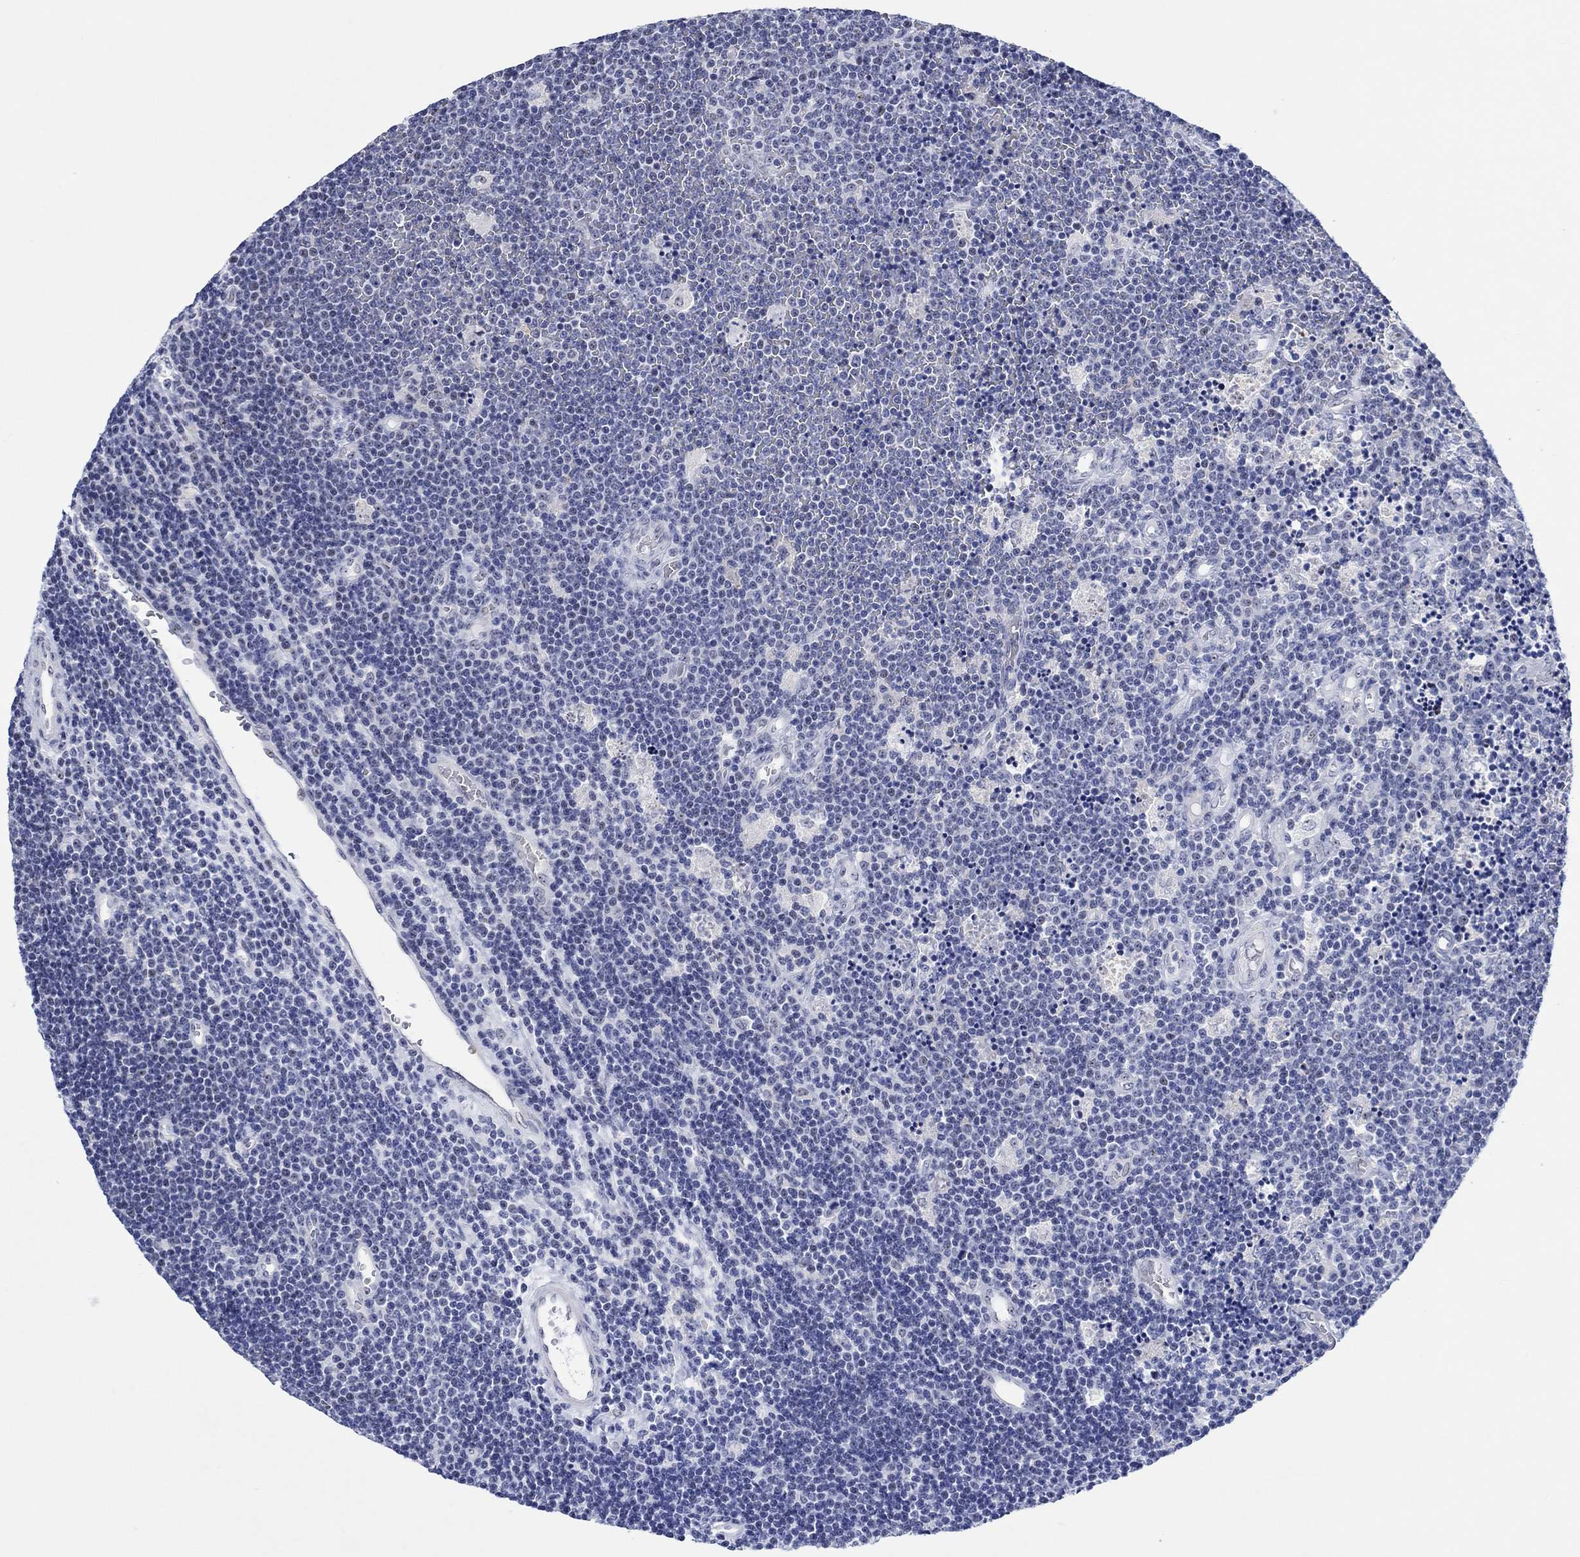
{"staining": {"intensity": "negative", "quantity": "none", "location": "none"}, "tissue": "lymphoma", "cell_type": "Tumor cells", "image_type": "cancer", "snomed": [{"axis": "morphology", "description": "Malignant lymphoma, non-Hodgkin's type, Low grade"}, {"axis": "topography", "description": "Brain"}], "caption": "IHC of low-grade malignant lymphoma, non-Hodgkin's type shows no staining in tumor cells.", "gene": "ZNF446", "patient": {"sex": "female", "age": 66}}